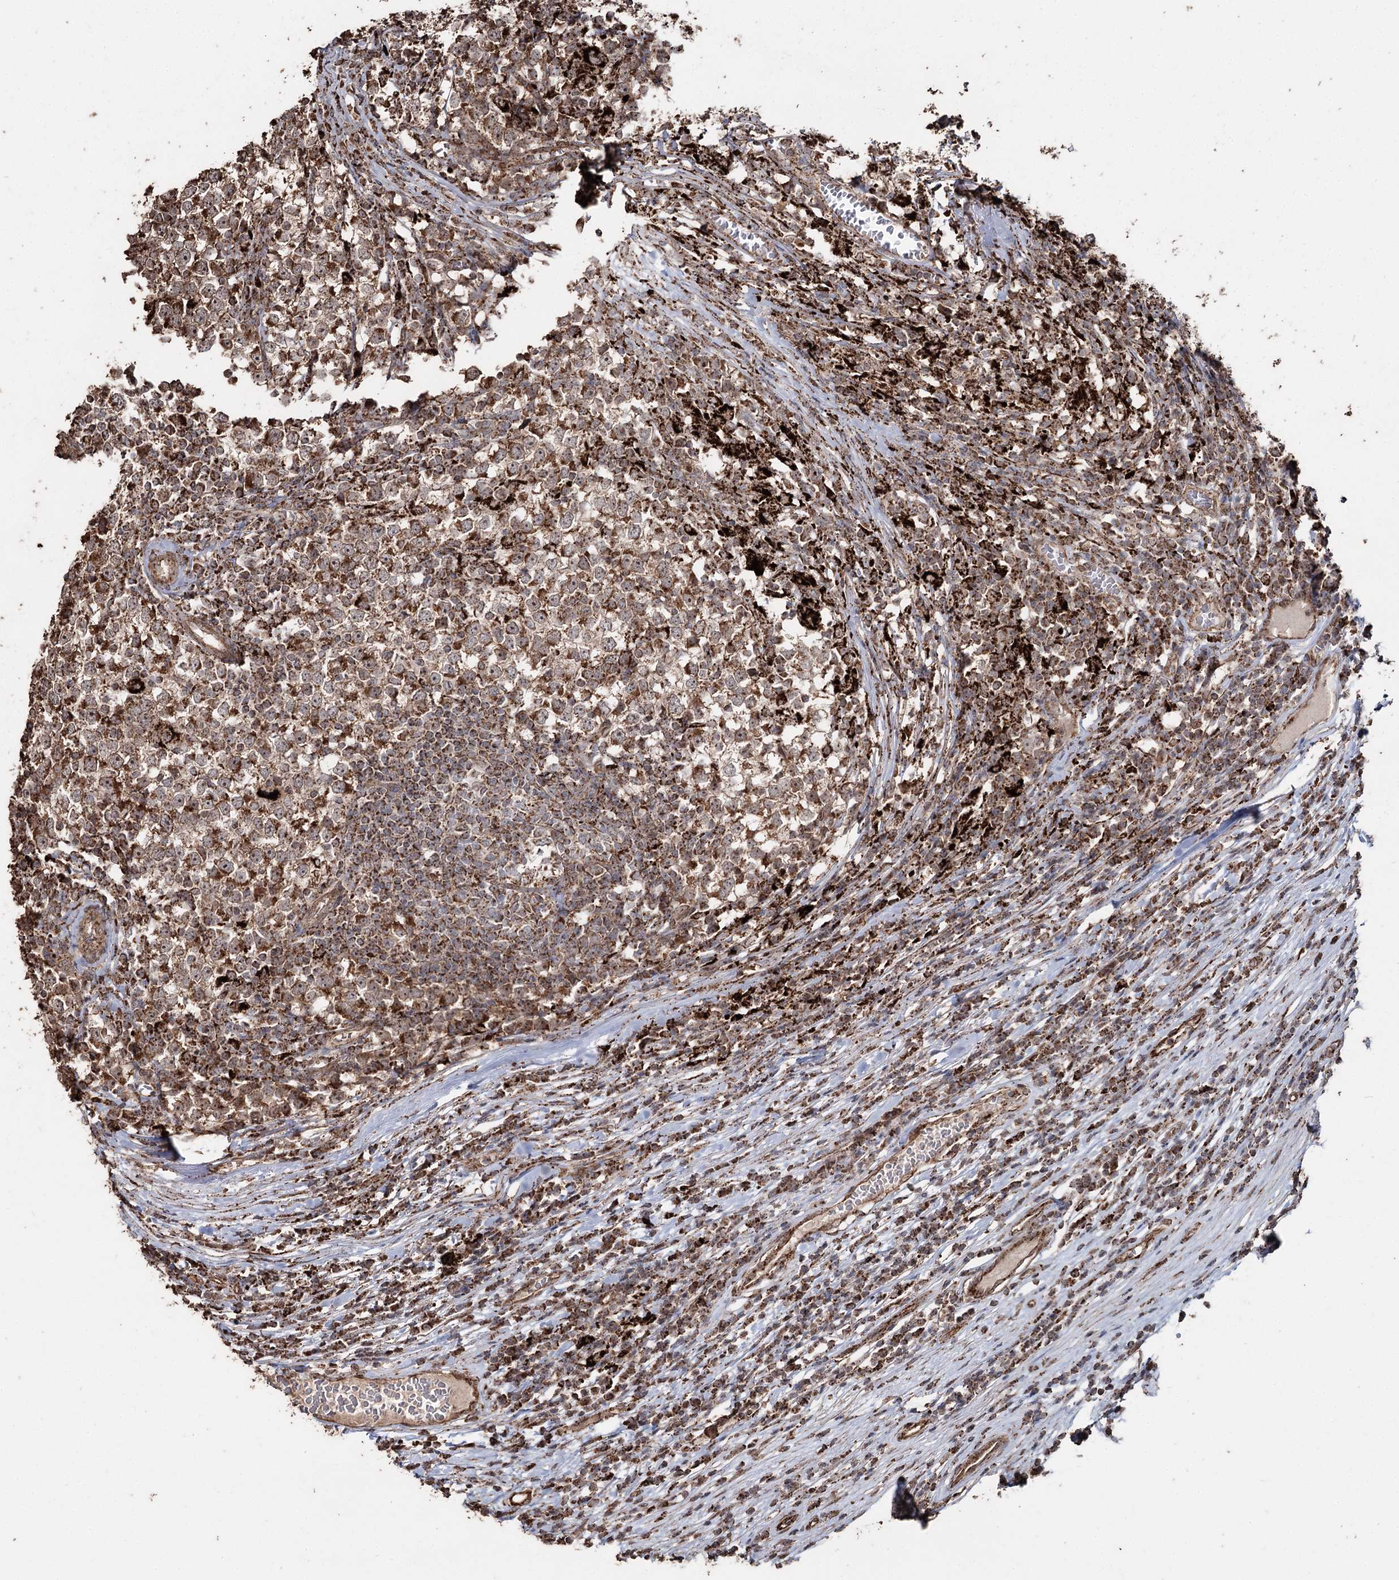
{"staining": {"intensity": "moderate", "quantity": ">75%", "location": "cytoplasmic/membranous"}, "tissue": "testis cancer", "cell_type": "Tumor cells", "image_type": "cancer", "snomed": [{"axis": "morphology", "description": "Seminoma, NOS"}, {"axis": "topography", "description": "Testis"}], "caption": "Protein analysis of testis seminoma tissue displays moderate cytoplasmic/membranous positivity in about >75% of tumor cells.", "gene": "SLF2", "patient": {"sex": "male", "age": 65}}